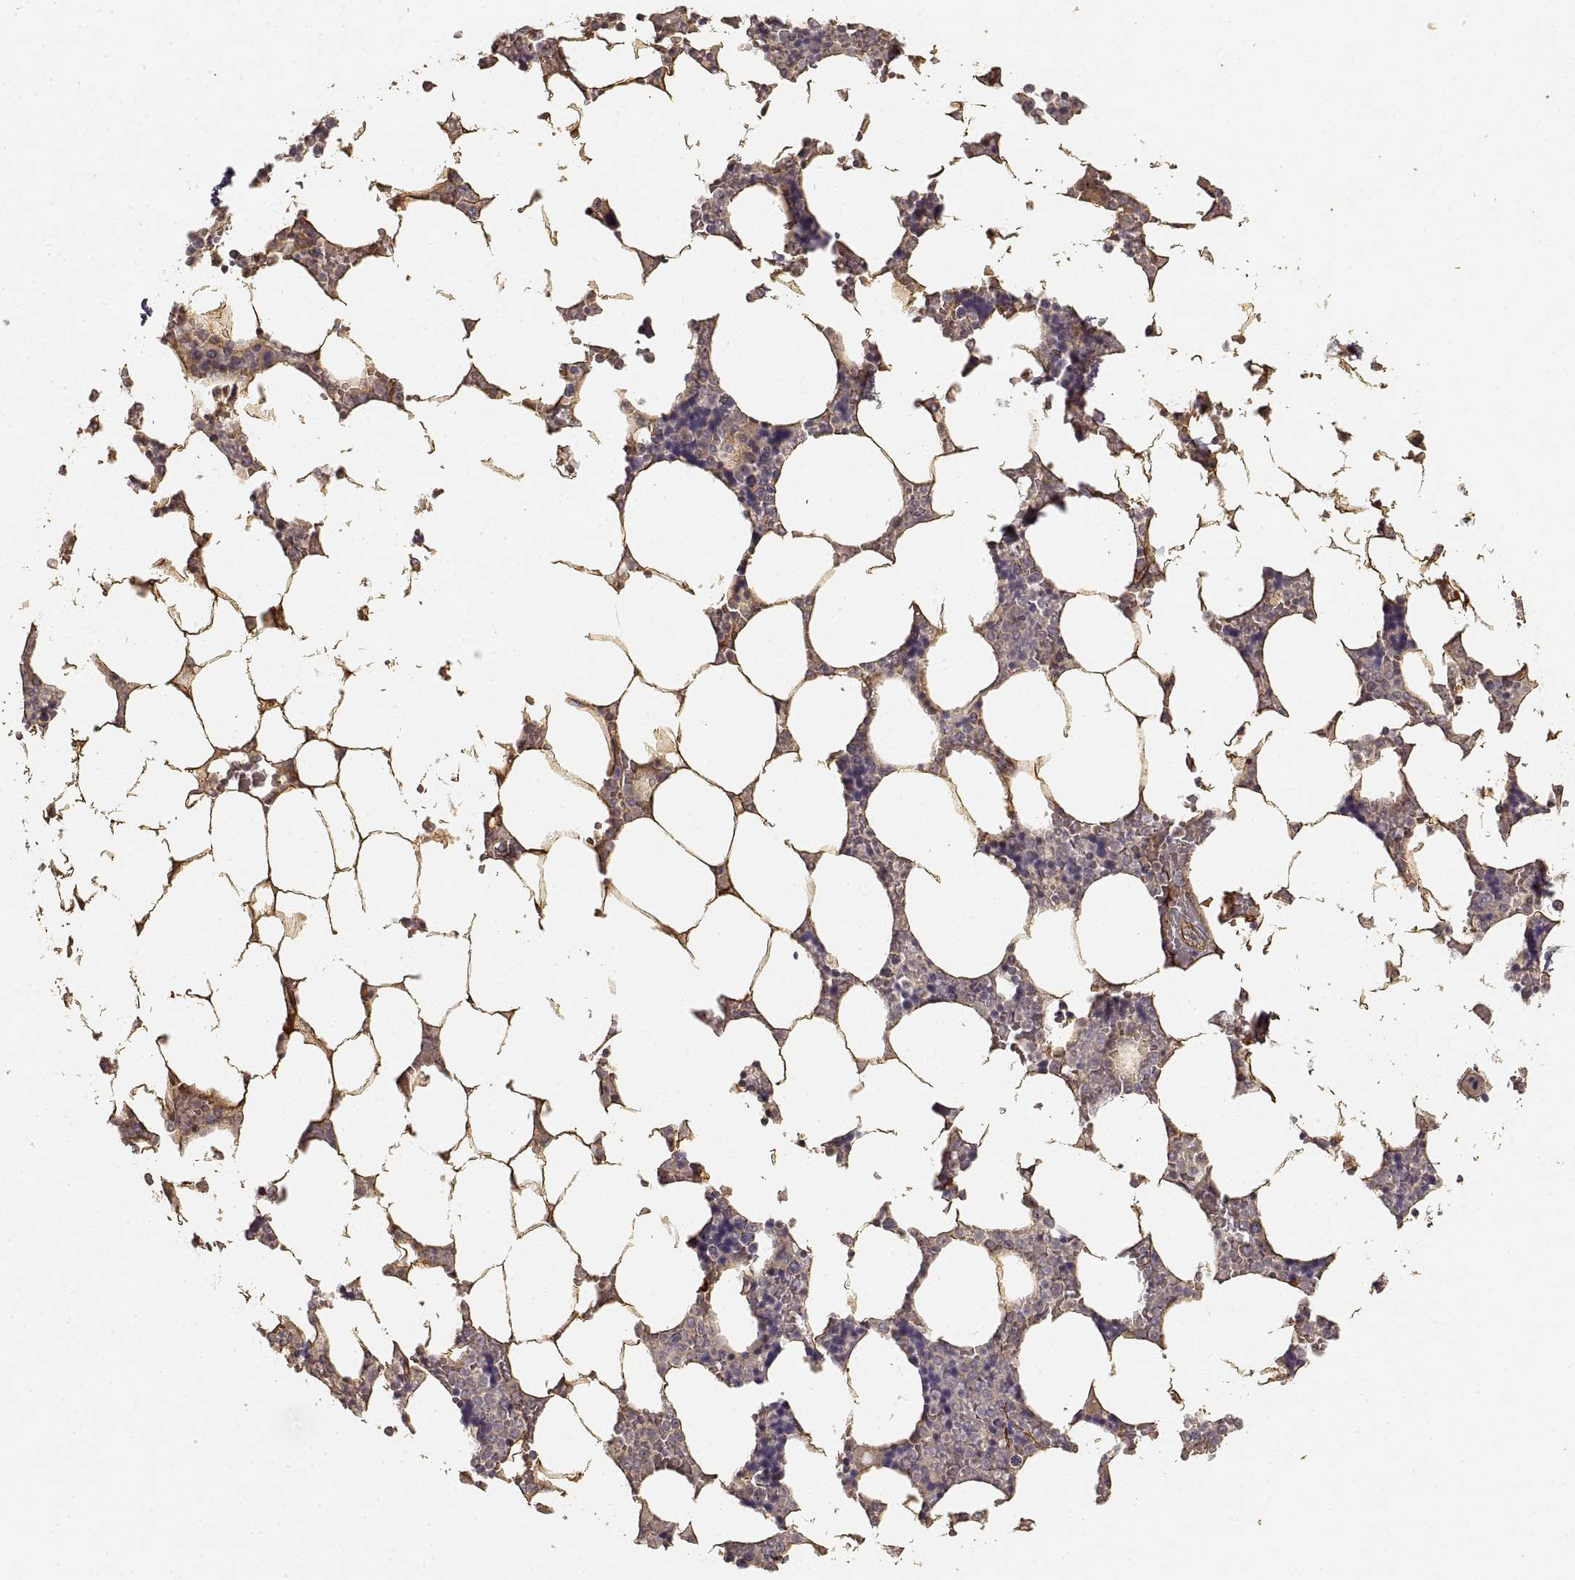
{"staining": {"intensity": "negative", "quantity": "none", "location": "none"}, "tissue": "bone marrow", "cell_type": "Hematopoietic cells", "image_type": "normal", "snomed": [{"axis": "morphology", "description": "Normal tissue, NOS"}, {"axis": "topography", "description": "Bone marrow"}], "caption": "This is an immunohistochemistry (IHC) micrograph of normal human bone marrow. There is no positivity in hematopoietic cells.", "gene": "LAMA4", "patient": {"sex": "female", "age": 52}}